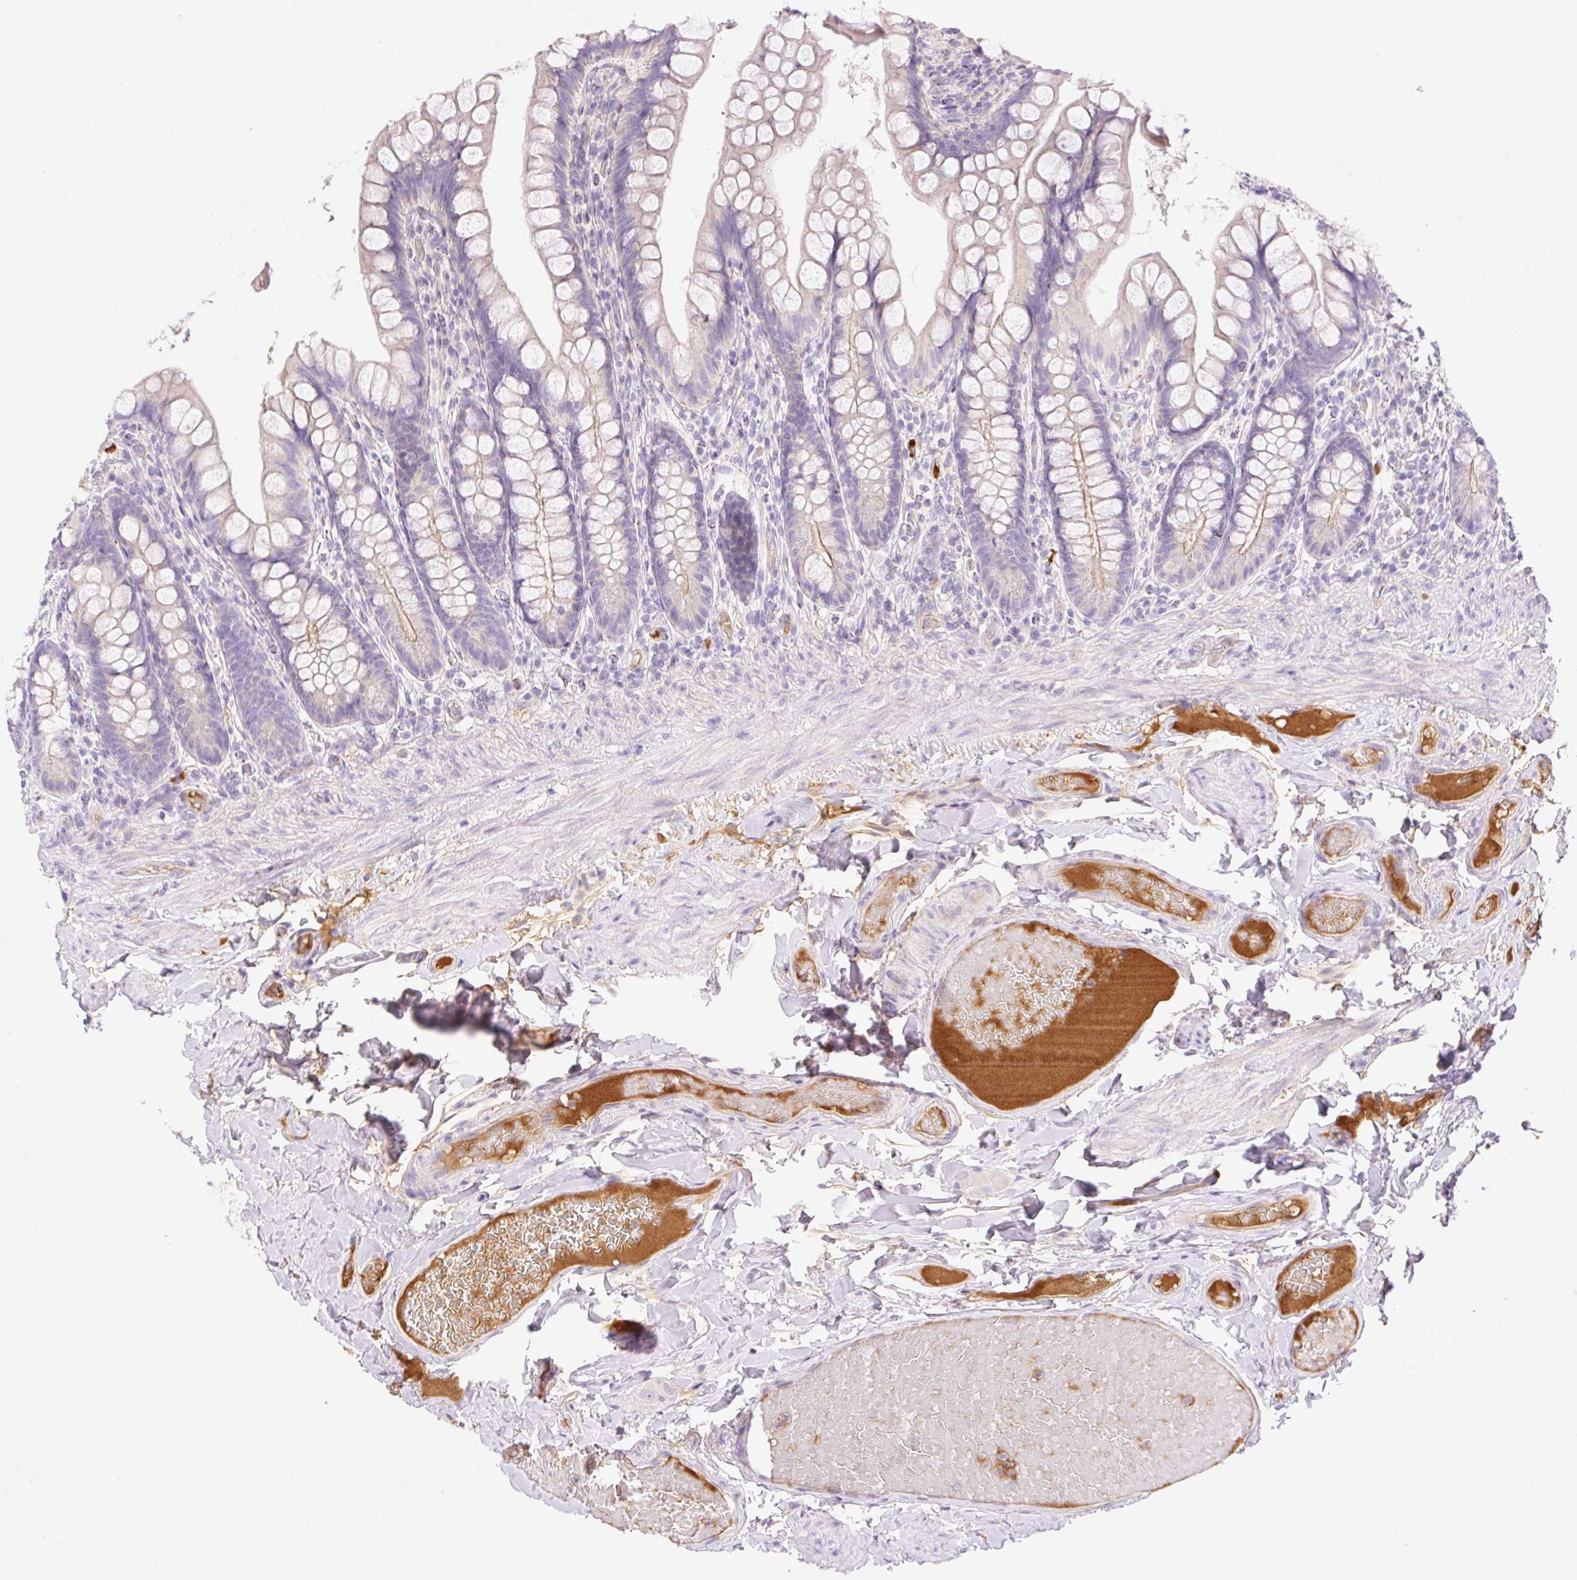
{"staining": {"intensity": "negative", "quantity": "none", "location": "none"}, "tissue": "small intestine", "cell_type": "Glandular cells", "image_type": "normal", "snomed": [{"axis": "morphology", "description": "Normal tissue, NOS"}, {"axis": "topography", "description": "Small intestine"}], "caption": "High power microscopy photomicrograph of an IHC photomicrograph of unremarkable small intestine, revealing no significant expression in glandular cells.", "gene": "DENND5A", "patient": {"sex": "male", "age": 70}}